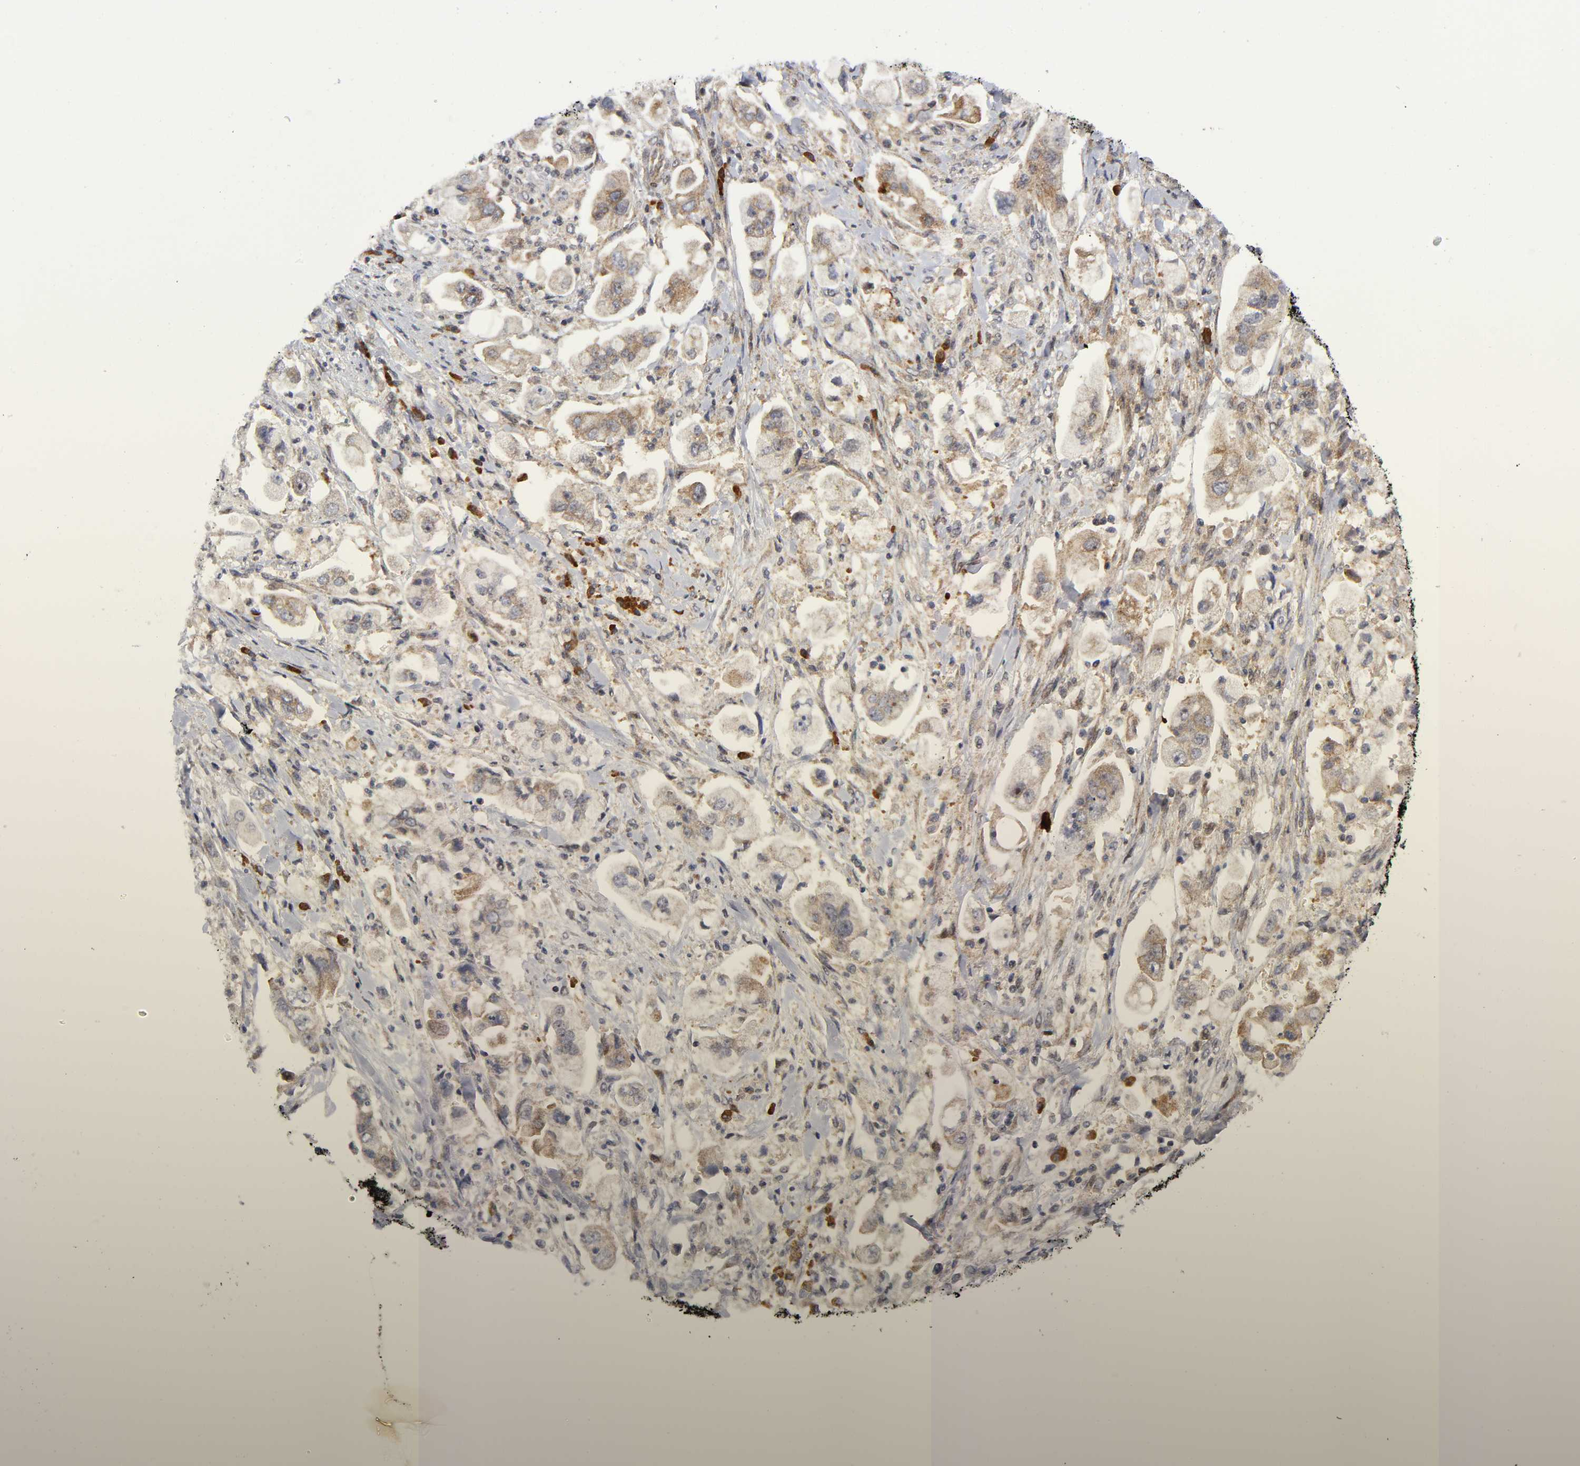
{"staining": {"intensity": "moderate", "quantity": ">75%", "location": "cytoplasmic/membranous"}, "tissue": "stomach cancer", "cell_type": "Tumor cells", "image_type": "cancer", "snomed": [{"axis": "morphology", "description": "Adenocarcinoma, NOS"}, {"axis": "topography", "description": "Stomach"}], "caption": "Protein staining of stomach cancer (adenocarcinoma) tissue demonstrates moderate cytoplasmic/membranous positivity in about >75% of tumor cells.", "gene": "EIF5", "patient": {"sex": "male", "age": 62}}